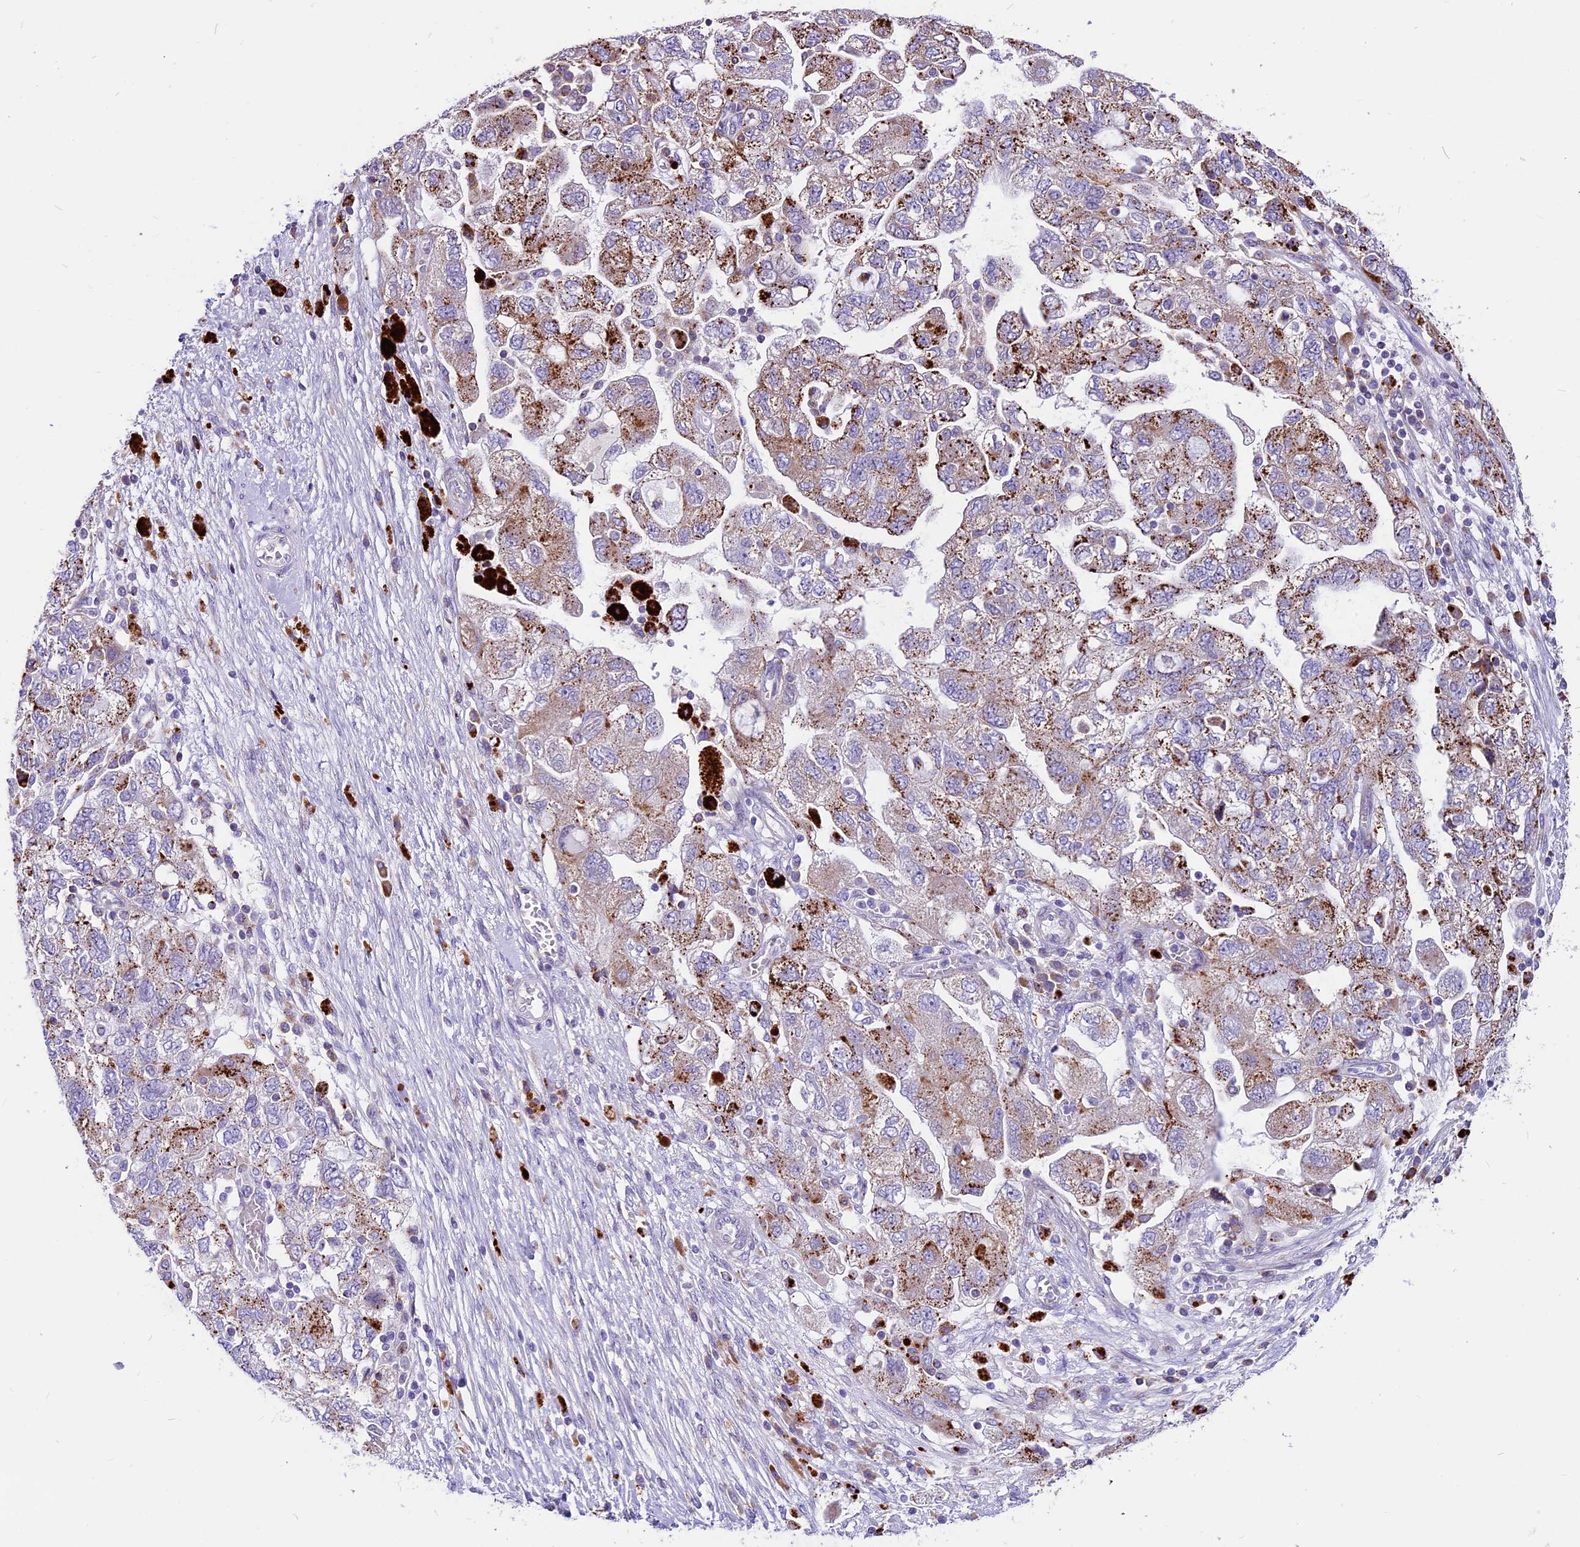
{"staining": {"intensity": "strong", "quantity": ">75%", "location": "cytoplasmic/membranous"}, "tissue": "ovarian cancer", "cell_type": "Tumor cells", "image_type": "cancer", "snomed": [{"axis": "morphology", "description": "Carcinoma, NOS"}, {"axis": "morphology", "description": "Cystadenocarcinoma, serous, NOS"}, {"axis": "topography", "description": "Ovary"}], "caption": "There is high levels of strong cytoplasmic/membranous expression in tumor cells of ovarian cancer, as demonstrated by immunohistochemical staining (brown color).", "gene": "THRSP", "patient": {"sex": "female", "age": 69}}